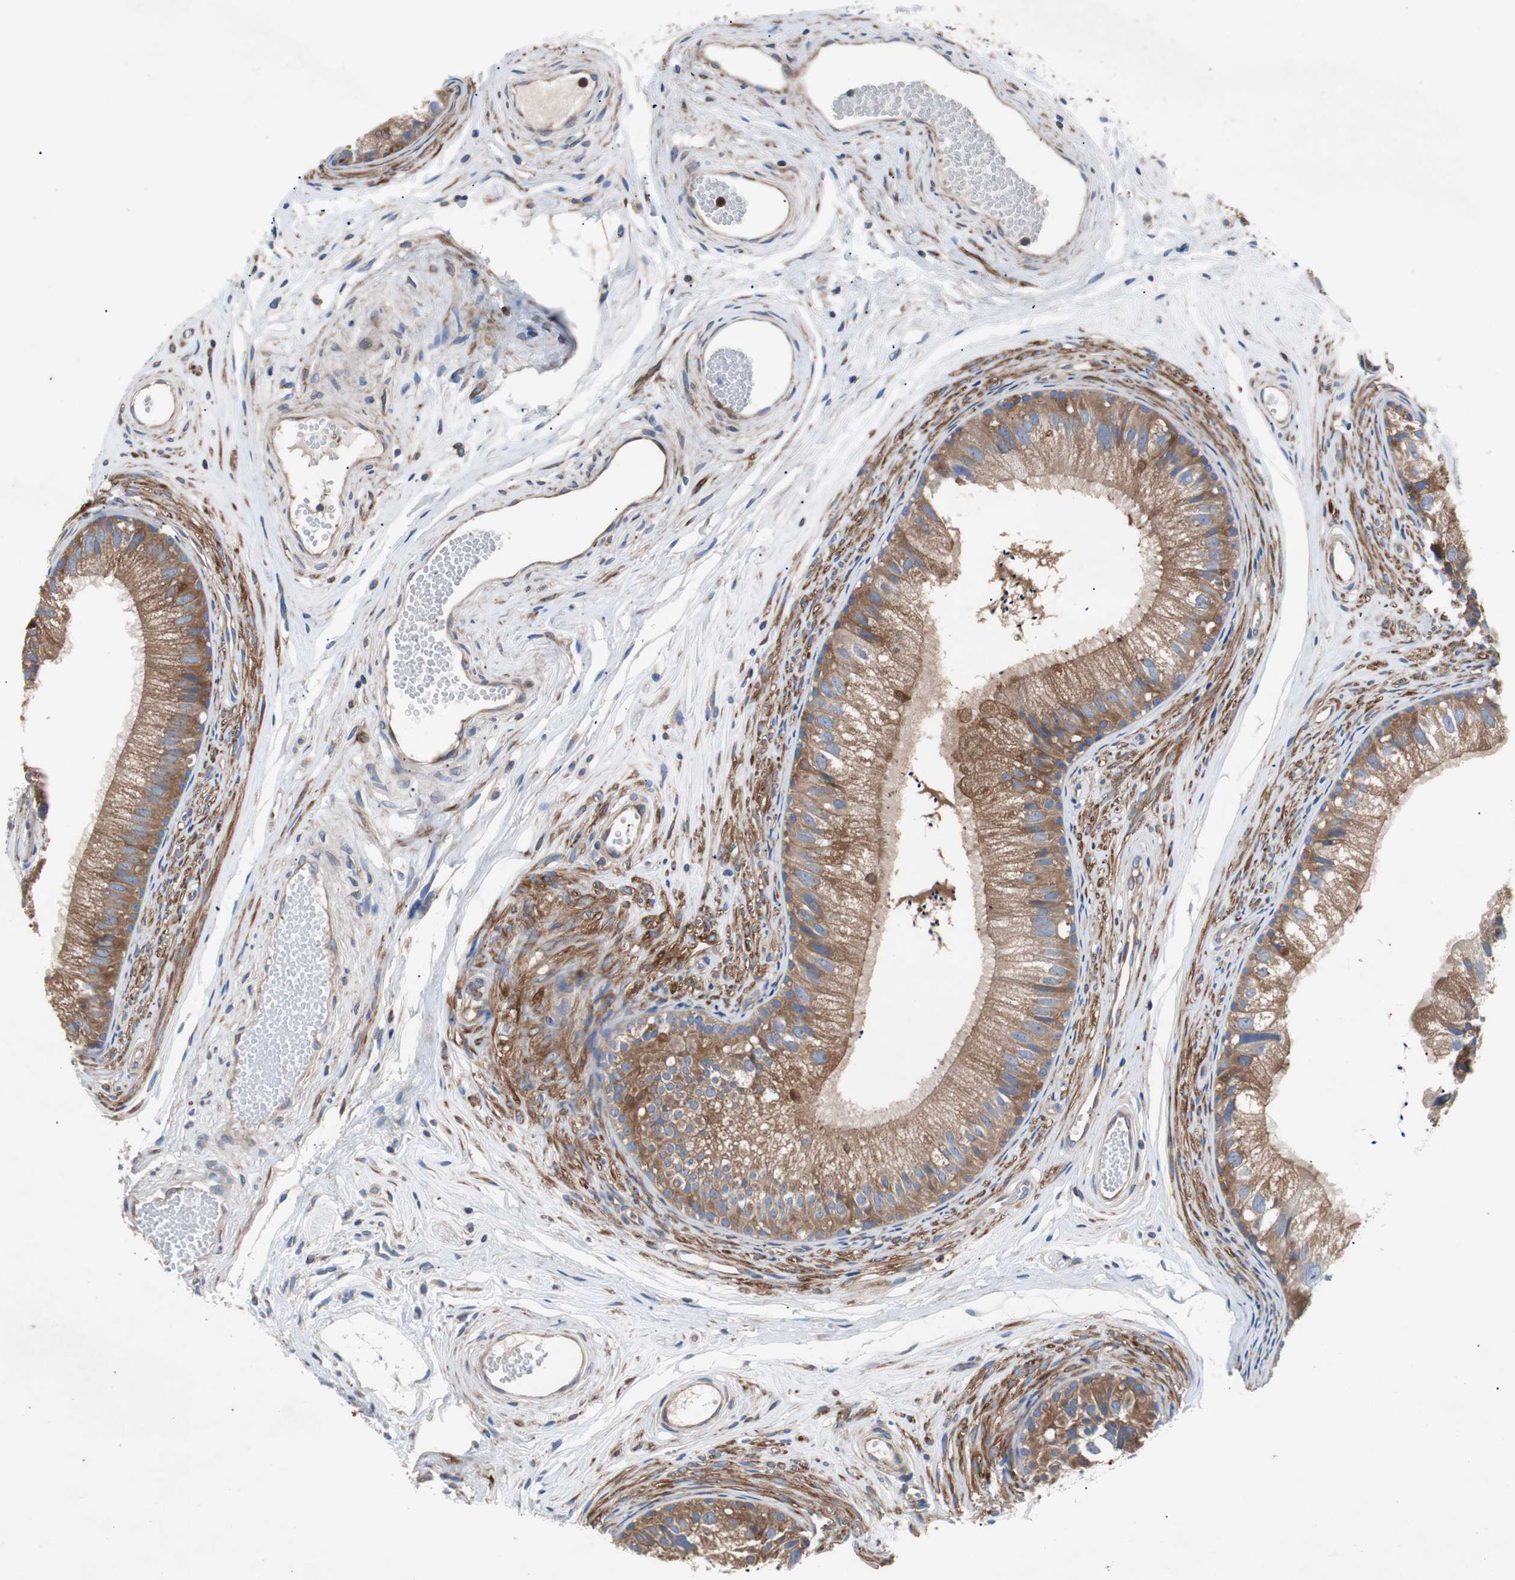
{"staining": {"intensity": "moderate", "quantity": ">75%", "location": "cytoplasmic/membranous"}, "tissue": "epididymis", "cell_type": "Glandular cells", "image_type": "normal", "snomed": [{"axis": "morphology", "description": "Normal tissue, NOS"}, {"axis": "topography", "description": "Epididymis"}], "caption": "Epididymis was stained to show a protein in brown. There is medium levels of moderate cytoplasmic/membranous expression in approximately >75% of glandular cells. The protein is shown in brown color, while the nuclei are stained blue.", "gene": "GYS1", "patient": {"sex": "male", "age": 56}}